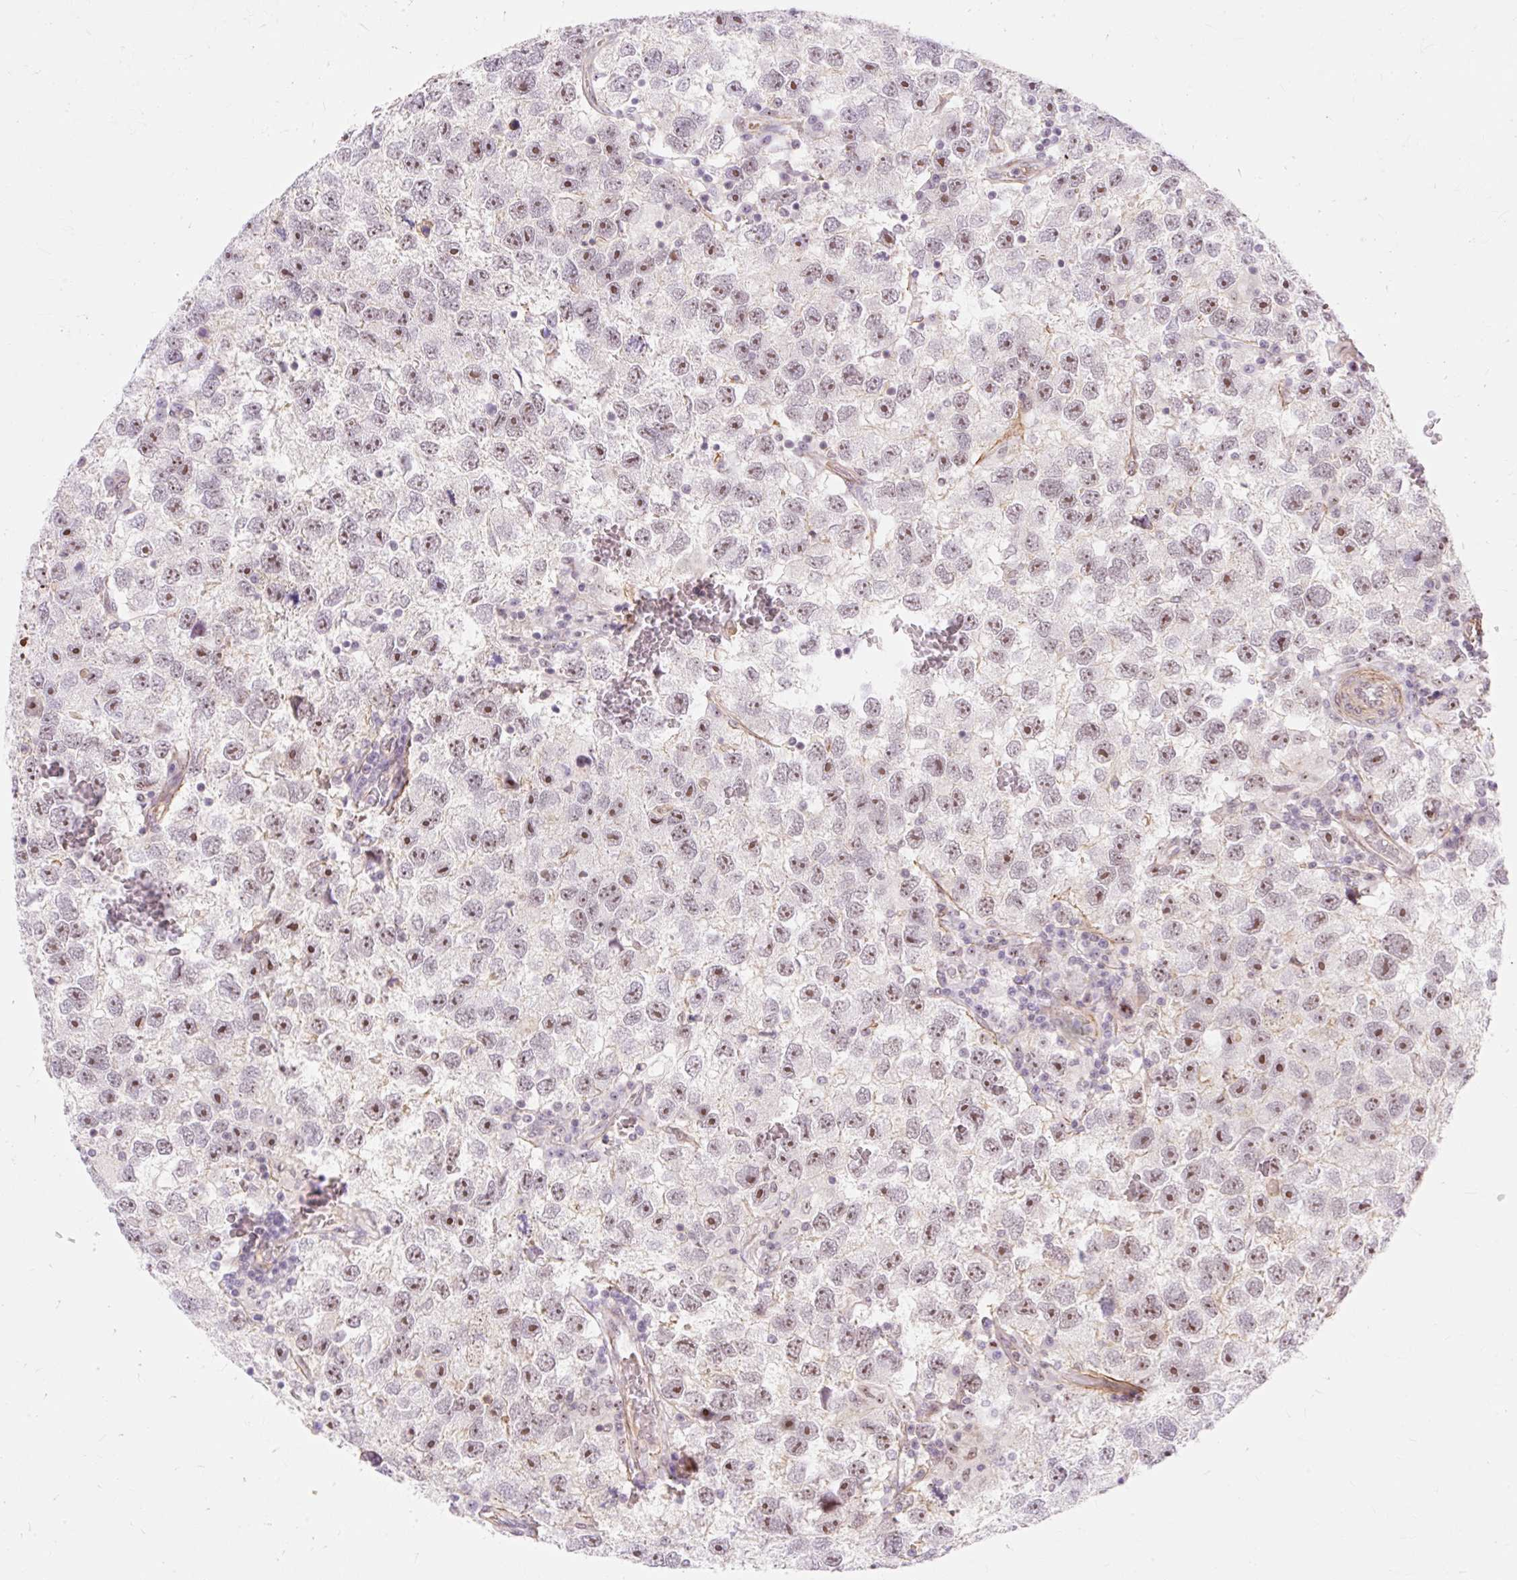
{"staining": {"intensity": "moderate", "quantity": ">75%", "location": "nuclear"}, "tissue": "testis cancer", "cell_type": "Tumor cells", "image_type": "cancer", "snomed": [{"axis": "morphology", "description": "Seminoma, NOS"}, {"axis": "topography", "description": "Testis"}], "caption": "The immunohistochemical stain labels moderate nuclear expression in tumor cells of testis cancer (seminoma) tissue.", "gene": "OBP2A", "patient": {"sex": "male", "age": 26}}